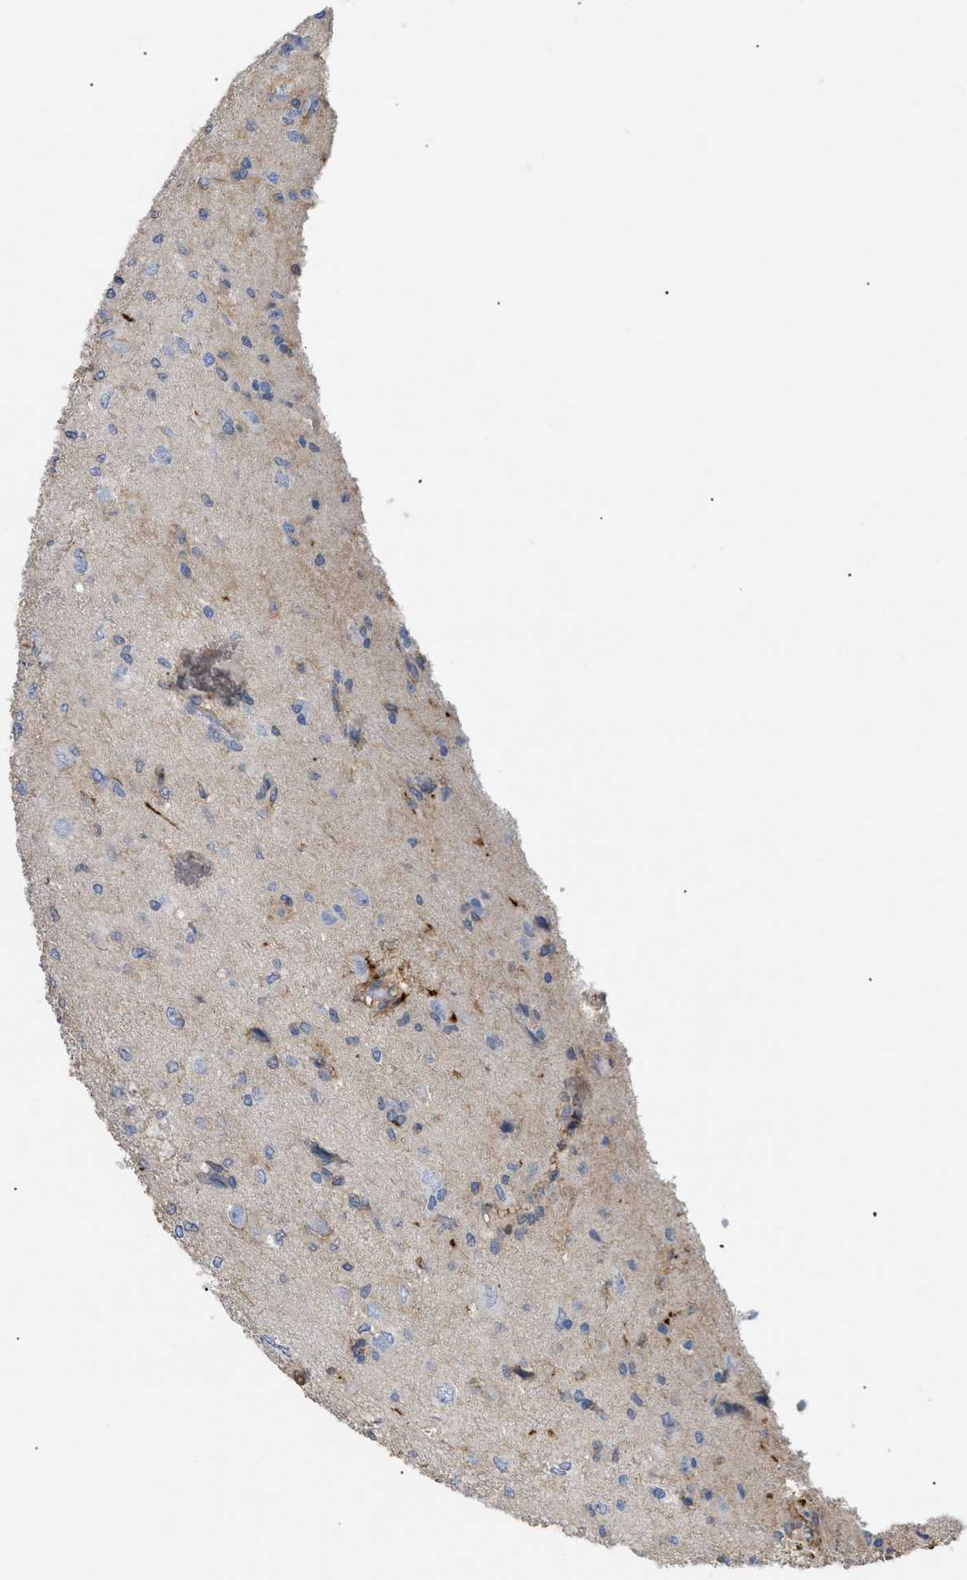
{"staining": {"intensity": "negative", "quantity": "none", "location": "none"}, "tissue": "glioma", "cell_type": "Tumor cells", "image_type": "cancer", "snomed": [{"axis": "morphology", "description": "Glioma, malignant, High grade"}, {"axis": "topography", "description": "Brain"}], "caption": "IHC image of human glioma stained for a protein (brown), which demonstrates no staining in tumor cells.", "gene": "ANXA4", "patient": {"sex": "female", "age": 59}}